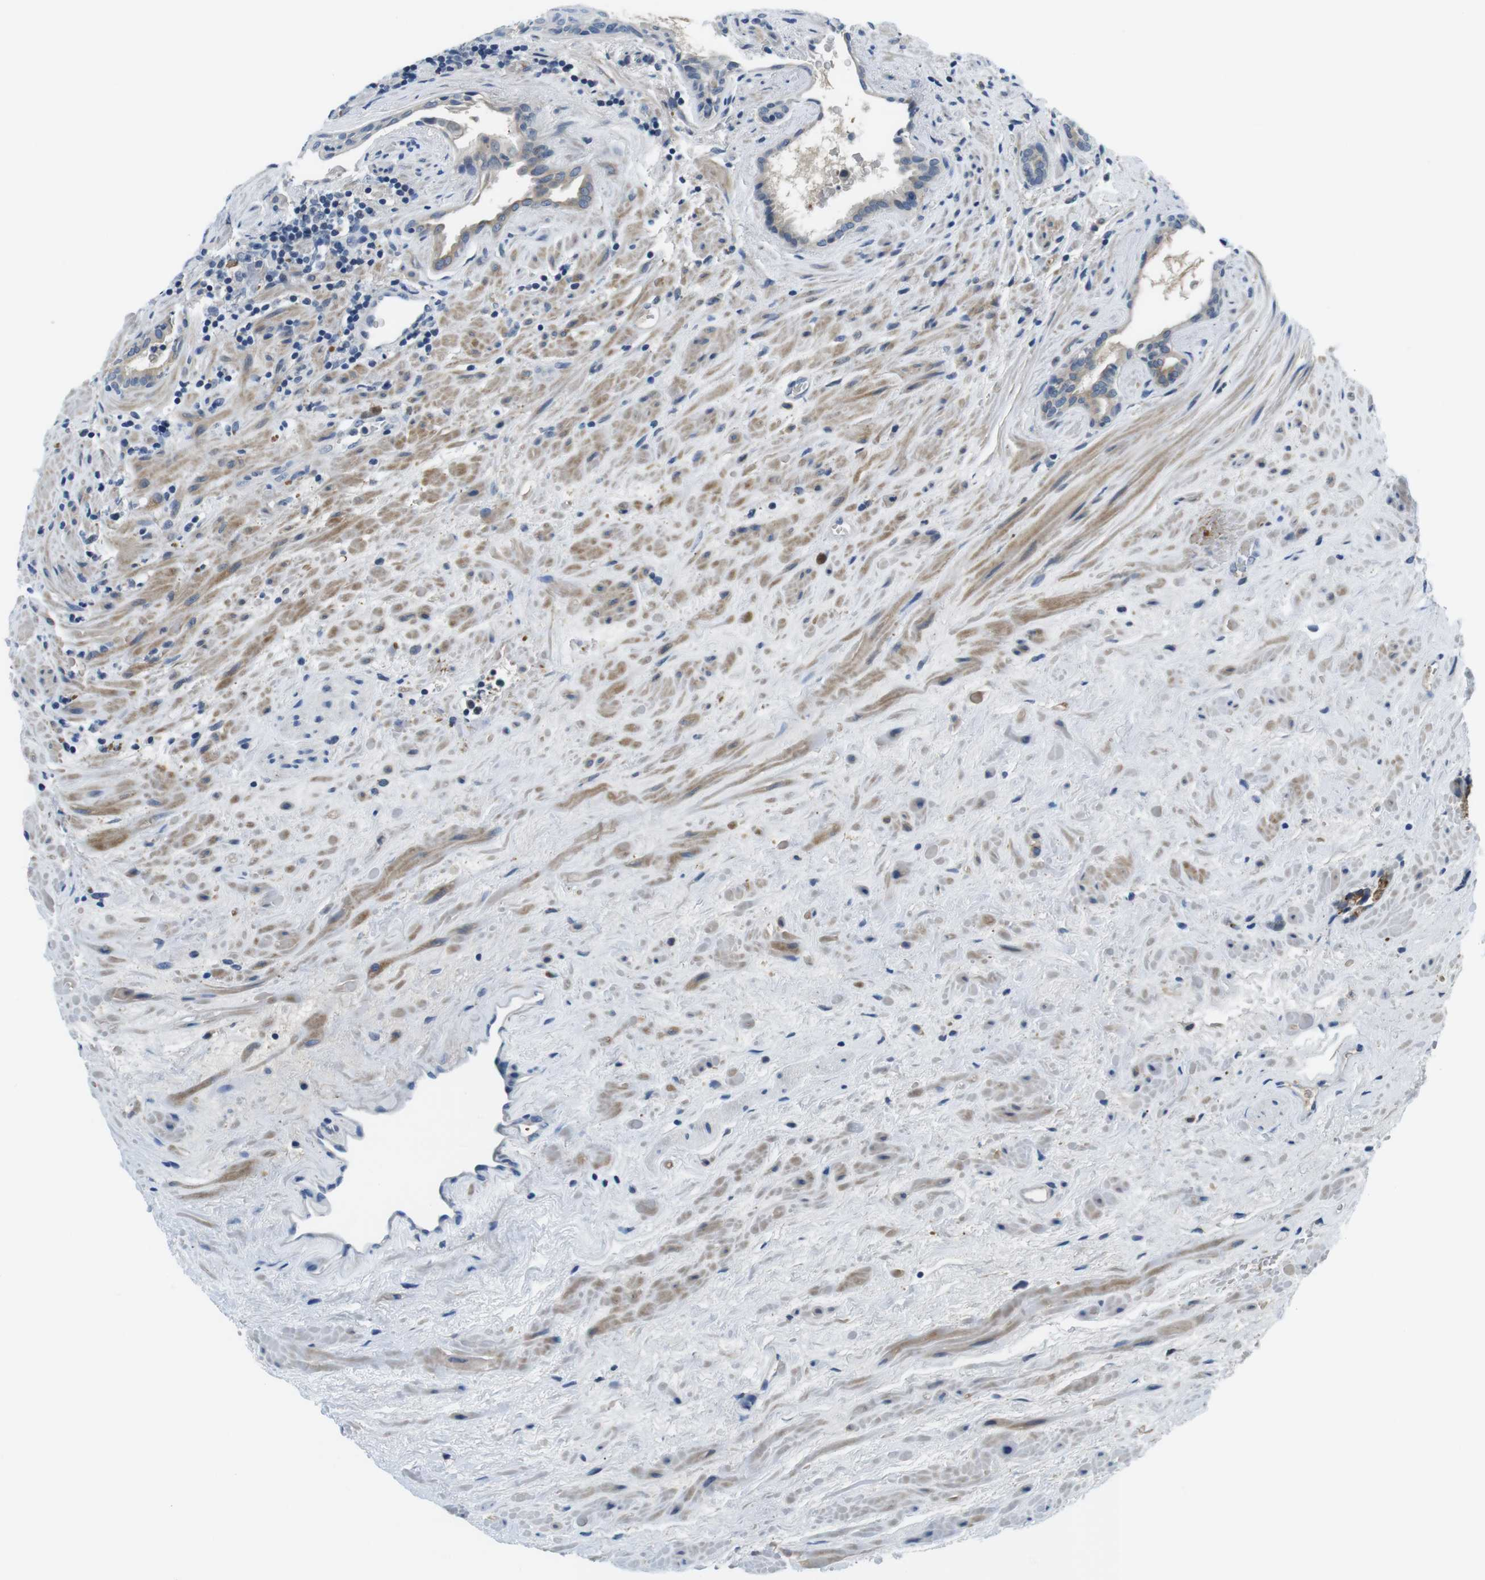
{"staining": {"intensity": "negative", "quantity": "none", "location": "none"}, "tissue": "prostate cancer", "cell_type": "Tumor cells", "image_type": "cancer", "snomed": [{"axis": "morphology", "description": "Adenocarcinoma, High grade"}, {"axis": "topography", "description": "Prostate"}], "caption": "Tumor cells are negative for brown protein staining in prostate adenocarcinoma (high-grade).", "gene": "WSCD1", "patient": {"sex": "male", "age": 71}}